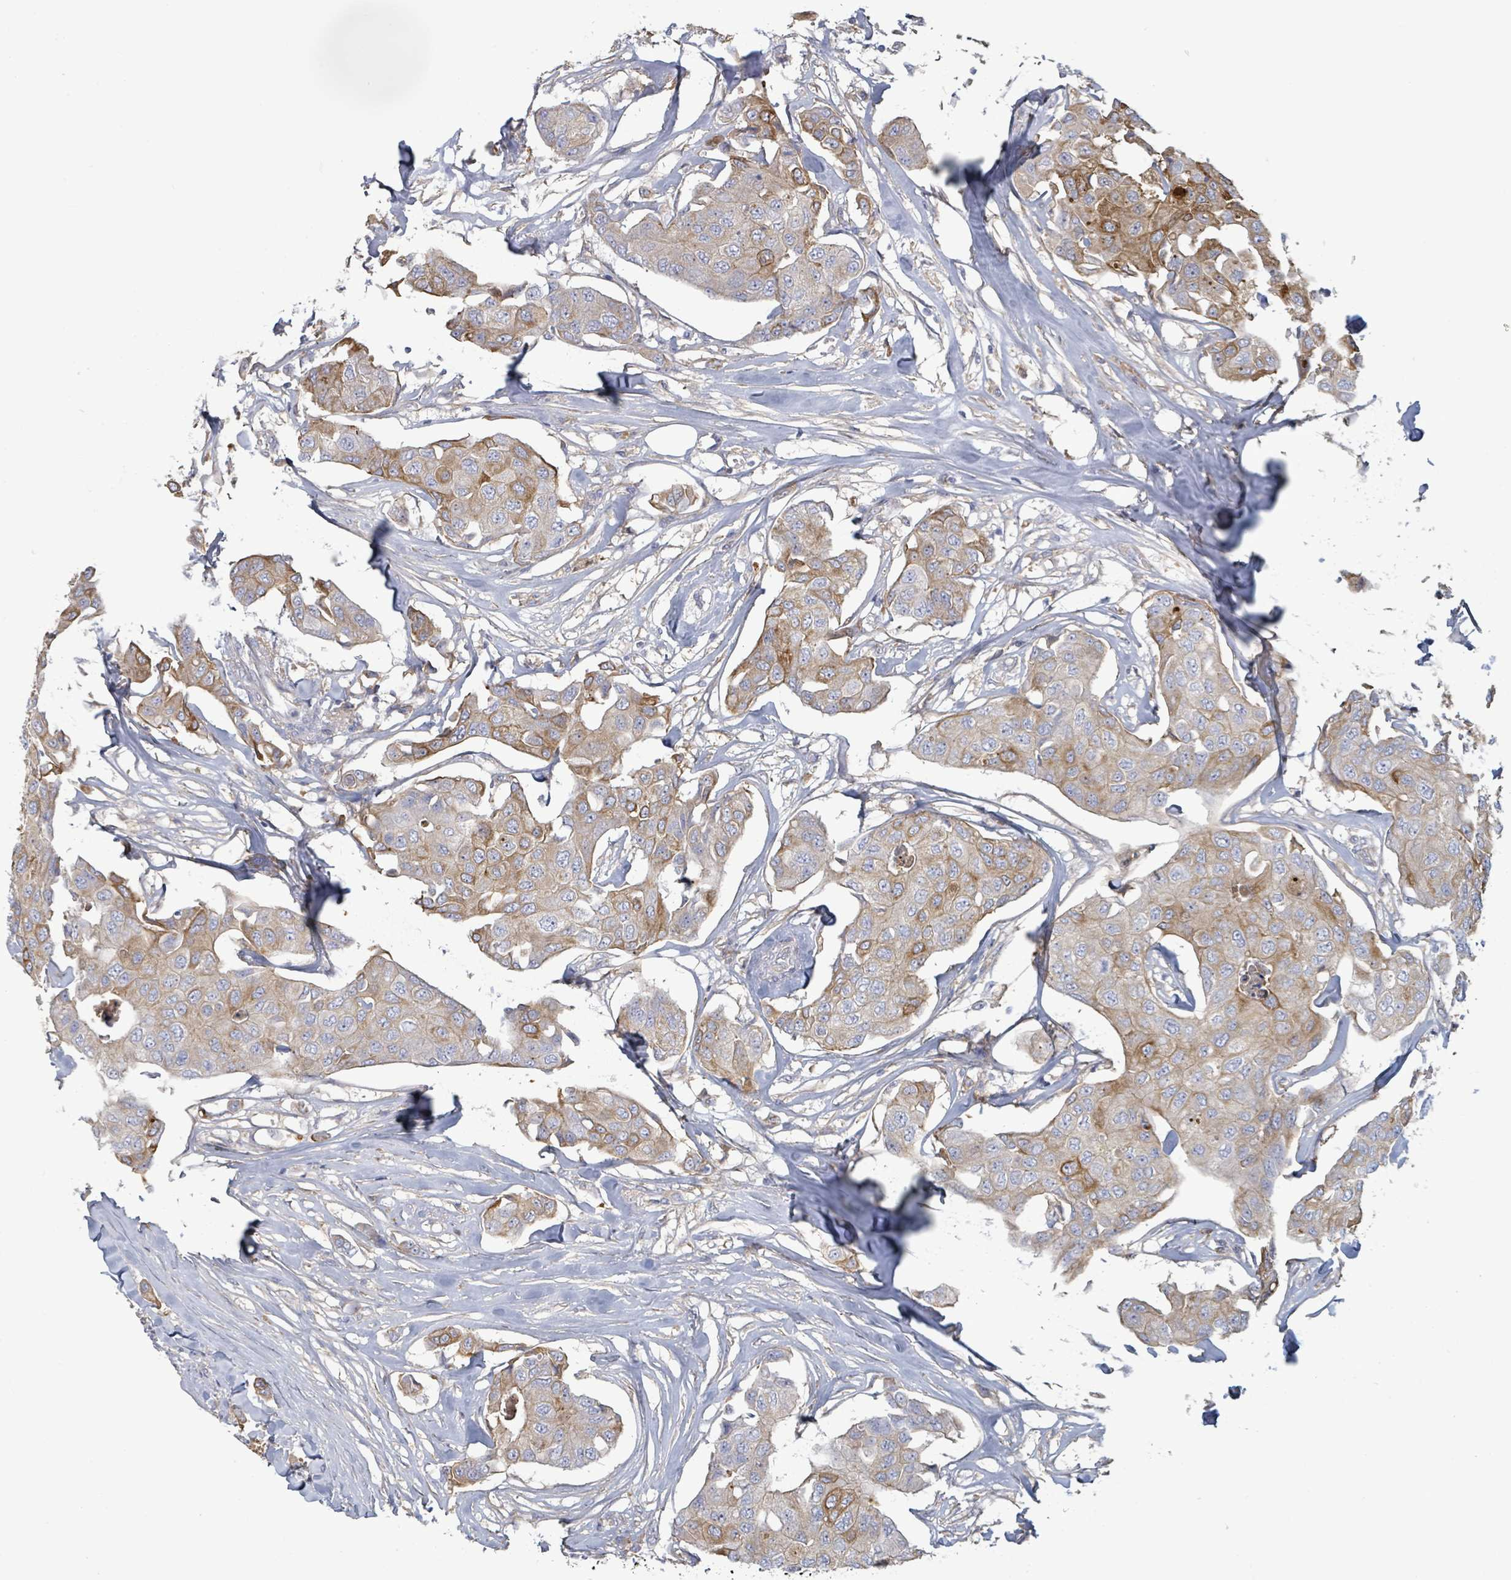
{"staining": {"intensity": "moderate", "quantity": "25%-75%", "location": "cytoplasmic/membranous"}, "tissue": "breast cancer", "cell_type": "Tumor cells", "image_type": "cancer", "snomed": [{"axis": "morphology", "description": "Duct carcinoma"}, {"axis": "topography", "description": "Breast"}, {"axis": "topography", "description": "Lymph node"}], "caption": "An immunohistochemistry (IHC) micrograph of tumor tissue is shown. Protein staining in brown shows moderate cytoplasmic/membranous positivity in breast cancer (infiltrating ductal carcinoma) within tumor cells. (Stains: DAB (3,3'-diaminobenzidine) in brown, nuclei in blue, Microscopy: brightfield microscopy at high magnification).", "gene": "COL13A1", "patient": {"sex": "female", "age": 80}}